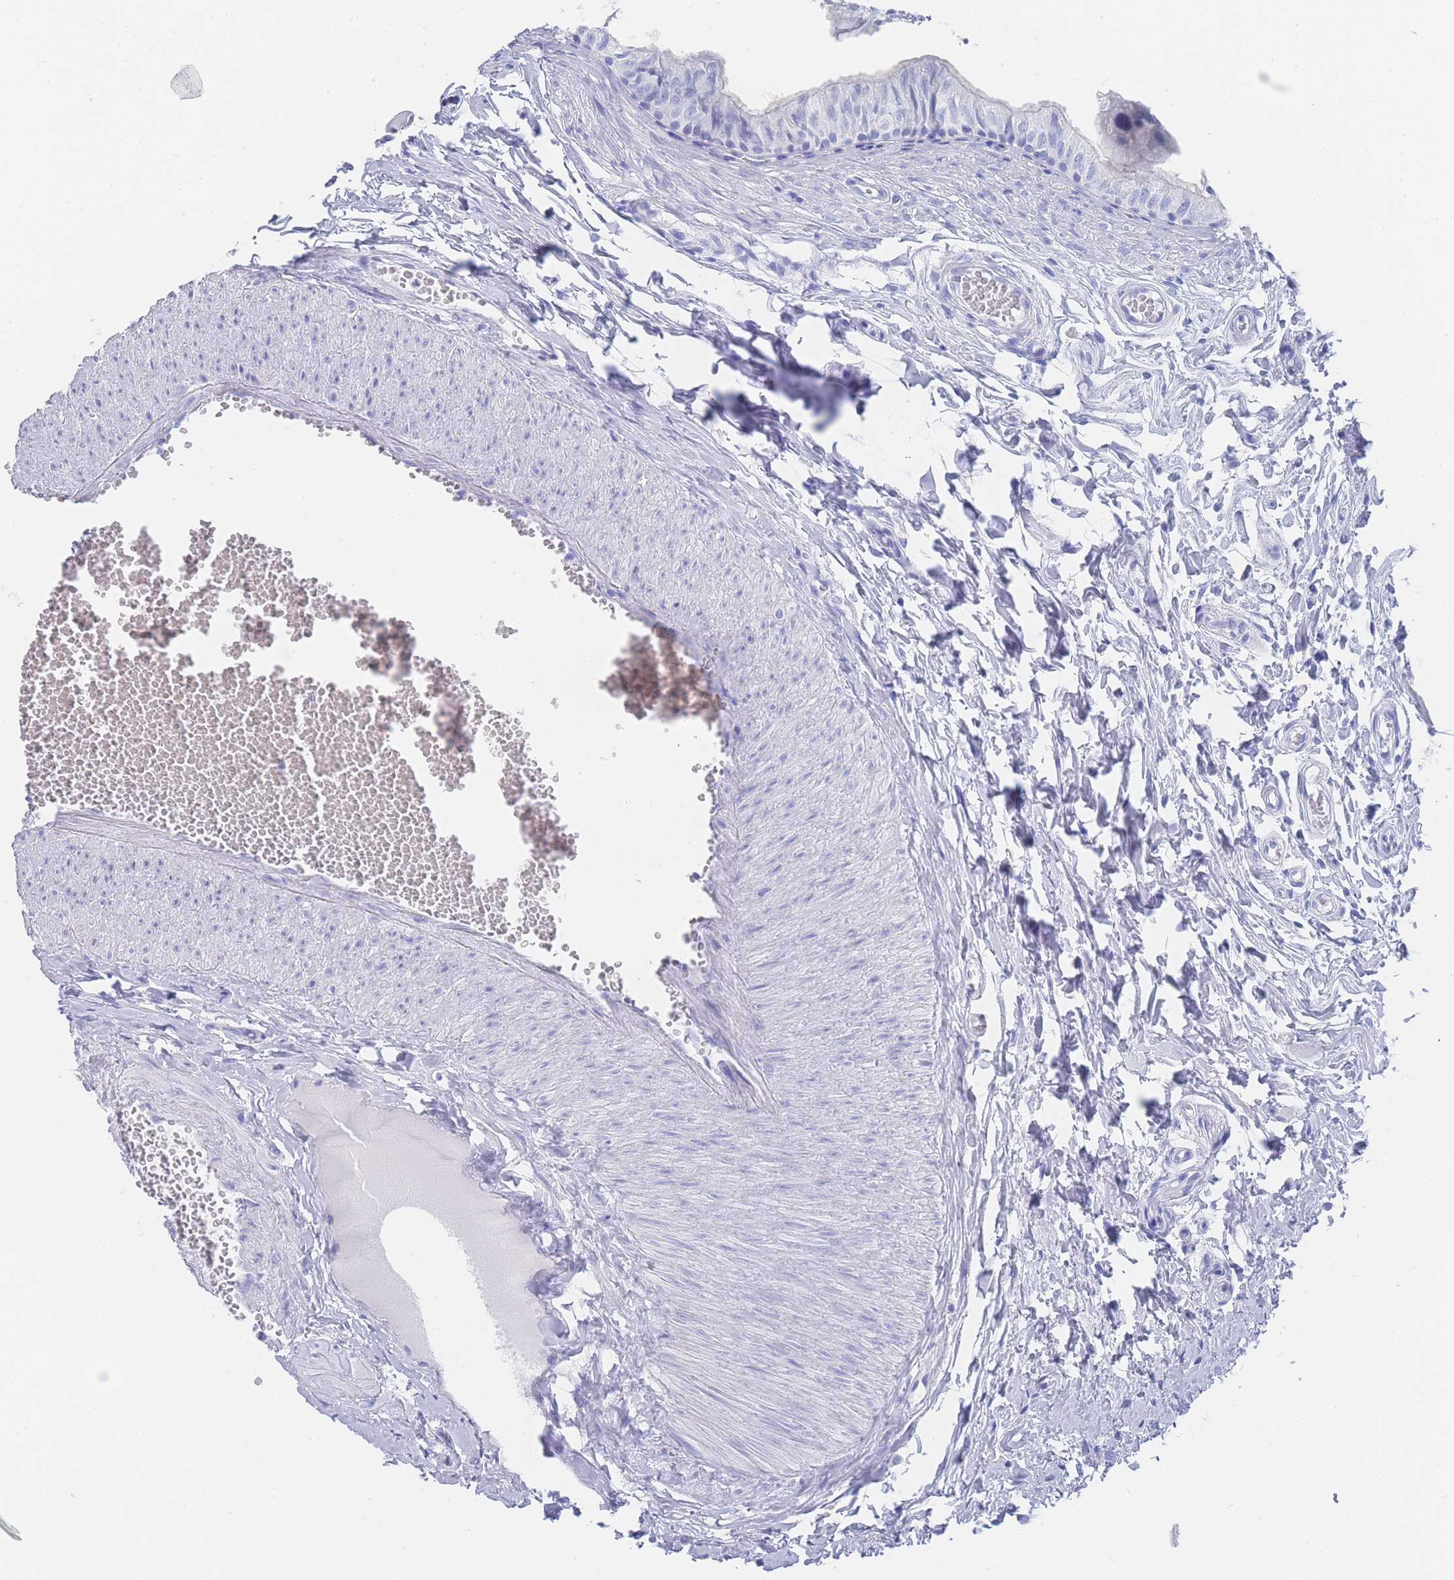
{"staining": {"intensity": "negative", "quantity": "none", "location": "none"}, "tissue": "epididymis", "cell_type": "Glandular cells", "image_type": "normal", "snomed": [{"axis": "morphology", "description": "Normal tissue, NOS"}, {"axis": "topography", "description": "Epididymis"}], "caption": "Protein analysis of normal epididymis reveals no significant expression in glandular cells.", "gene": "LRRC37A2", "patient": {"sex": "male", "age": 37}}